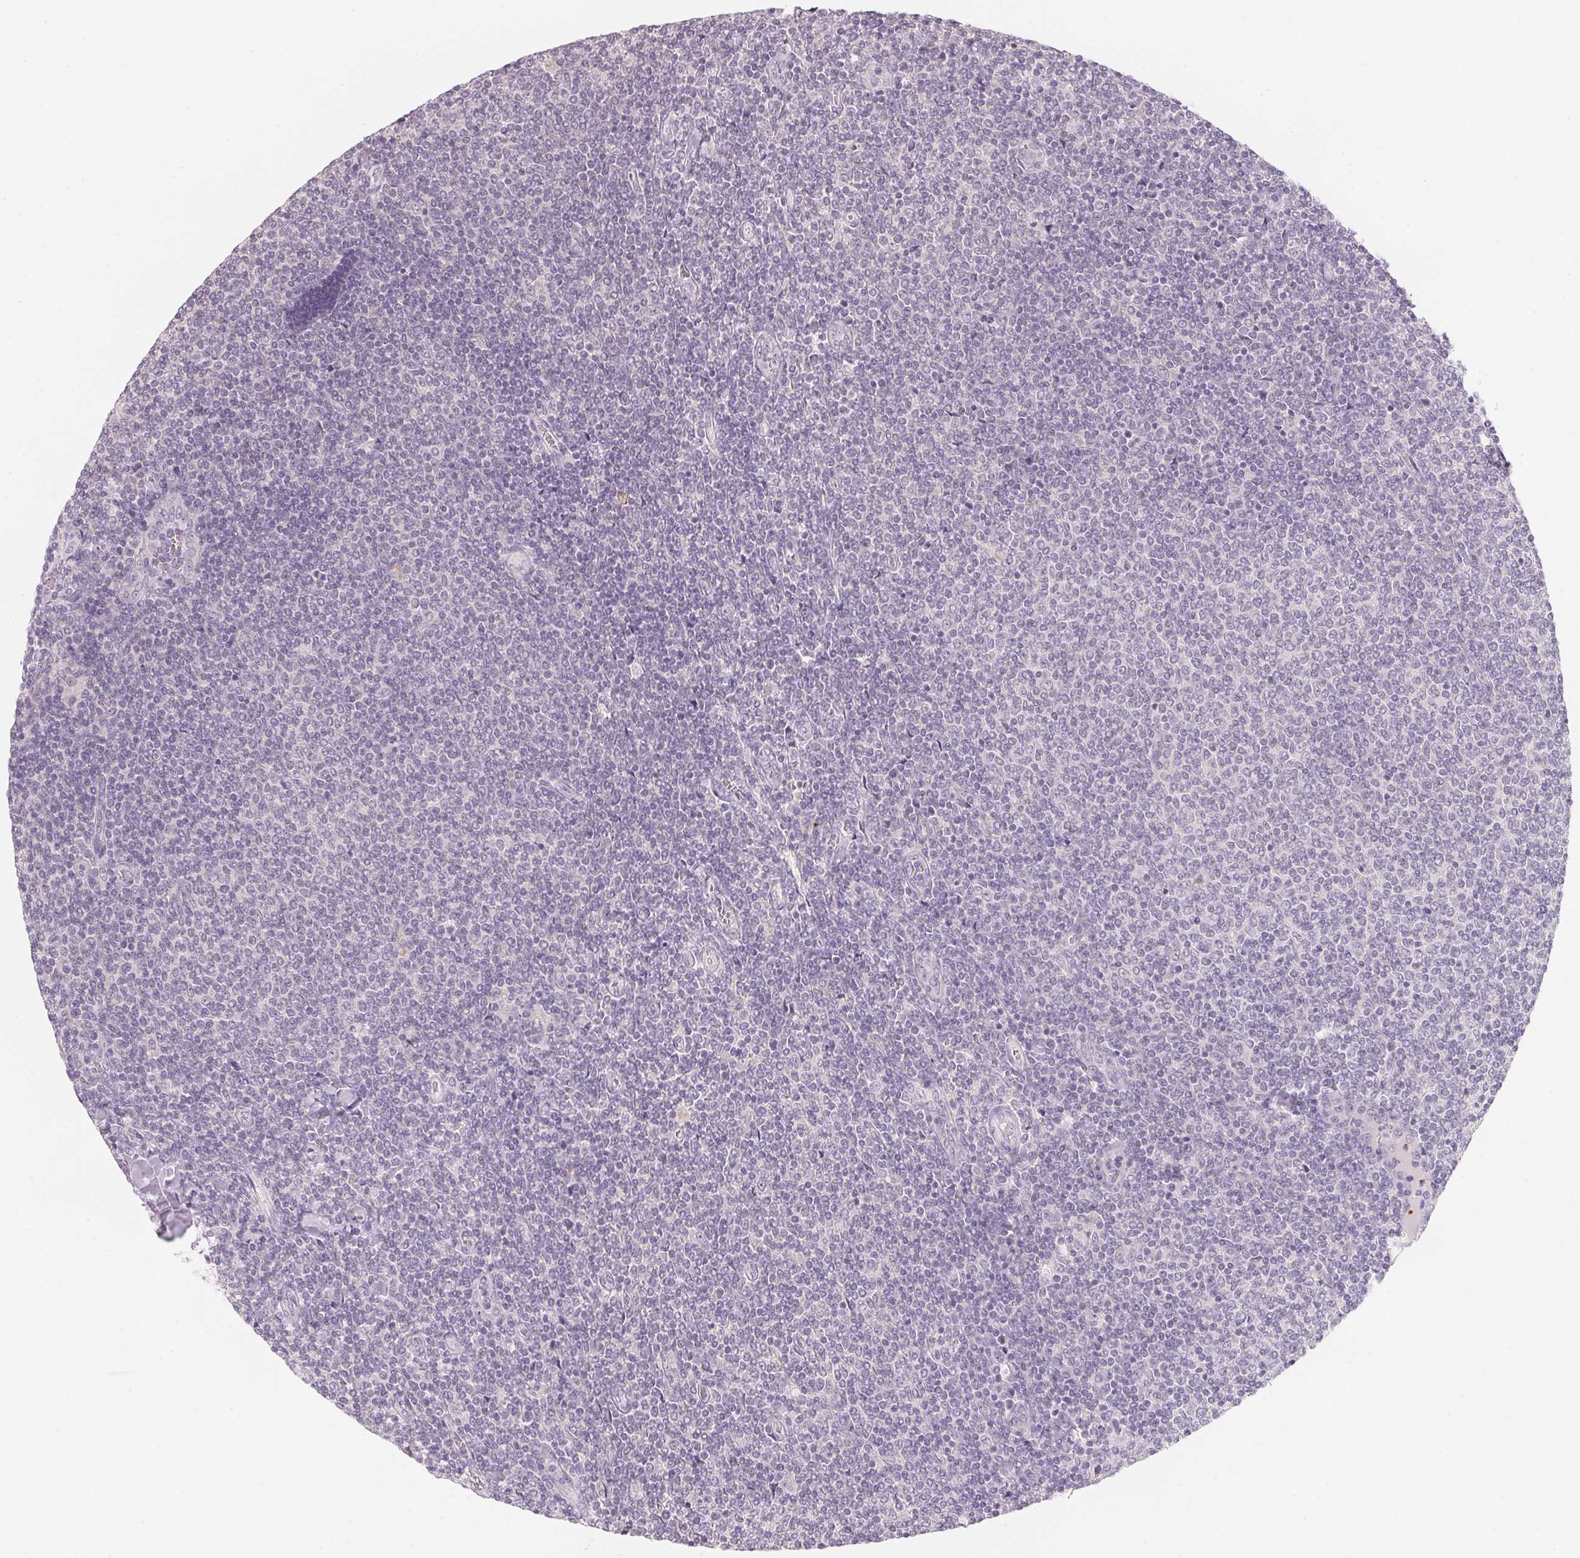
{"staining": {"intensity": "negative", "quantity": "none", "location": "none"}, "tissue": "lymphoma", "cell_type": "Tumor cells", "image_type": "cancer", "snomed": [{"axis": "morphology", "description": "Malignant lymphoma, non-Hodgkin's type, Low grade"}, {"axis": "topography", "description": "Lymph node"}], "caption": "The micrograph displays no staining of tumor cells in lymphoma.", "gene": "CFAP276", "patient": {"sex": "male", "age": 52}}